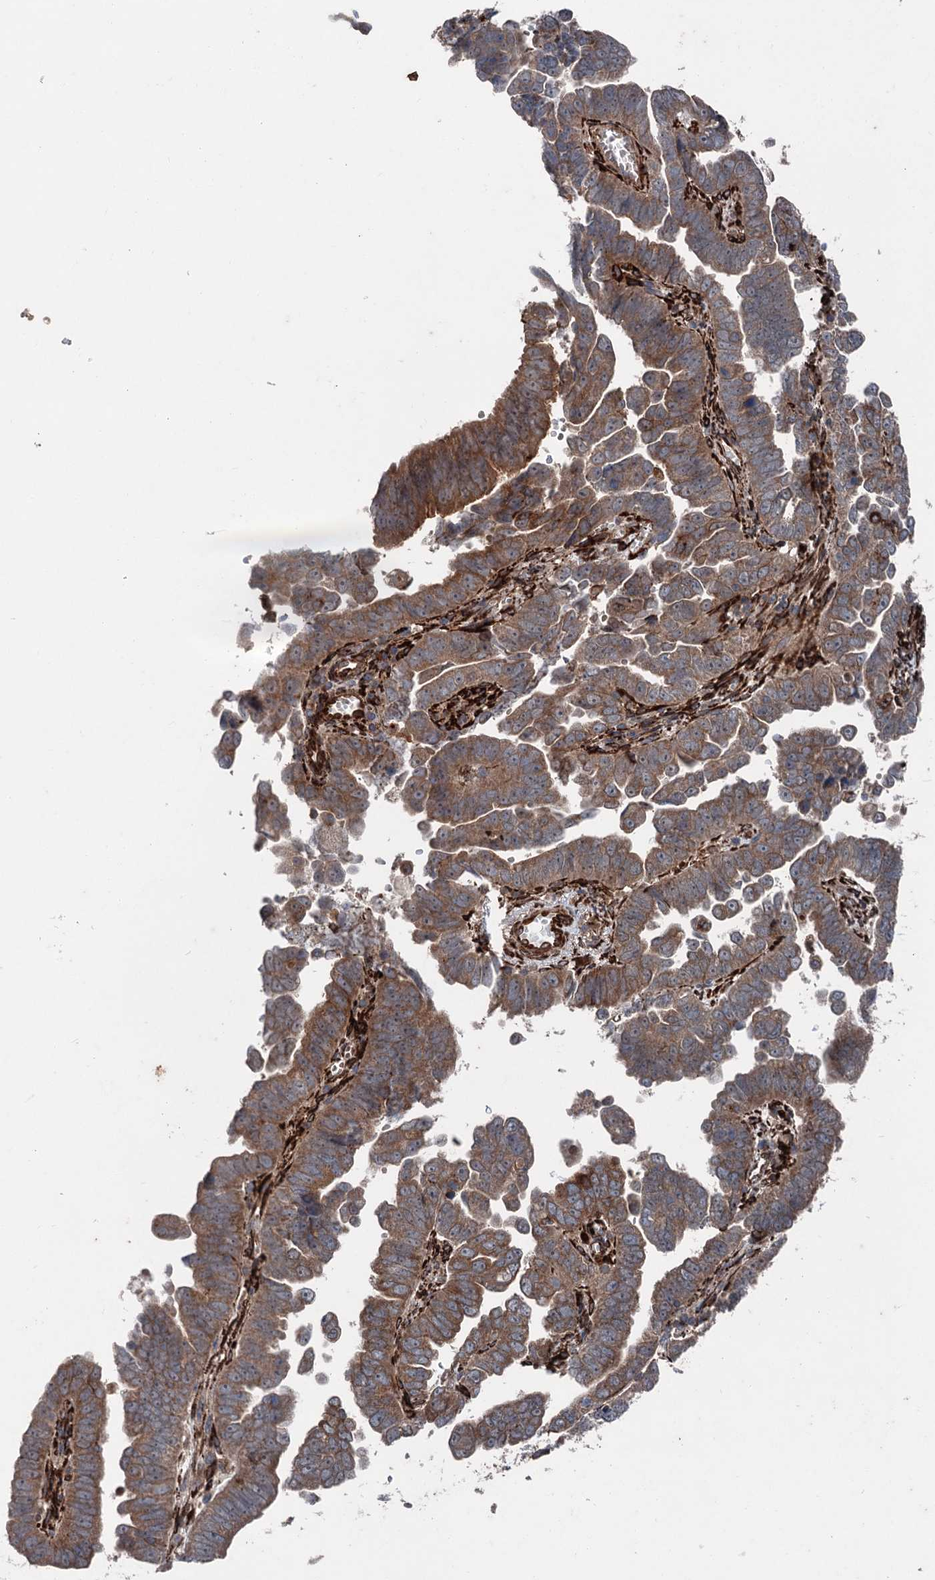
{"staining": {"intensity": "moderate", "quantity": ">75%", "location": "cytoplasmic/membranous"}, "tissue": "endometrial cancer", "cell_type": "Tumor cells", "image_type": "cancer", "snomed": [{"axis": "morphology", "description": "Adenocarcinoma, NOS"}, {"axis": "topography", "description": "Endometrium"}], "caption": "Brown immunohistochemical staining in endometrial adenocarcinoma displays moderate cytoplasmic/membranous staining in about >75% of tumor cells.", "gene": "DDIAS", "patient": {"sex": "female", "age": 75}}